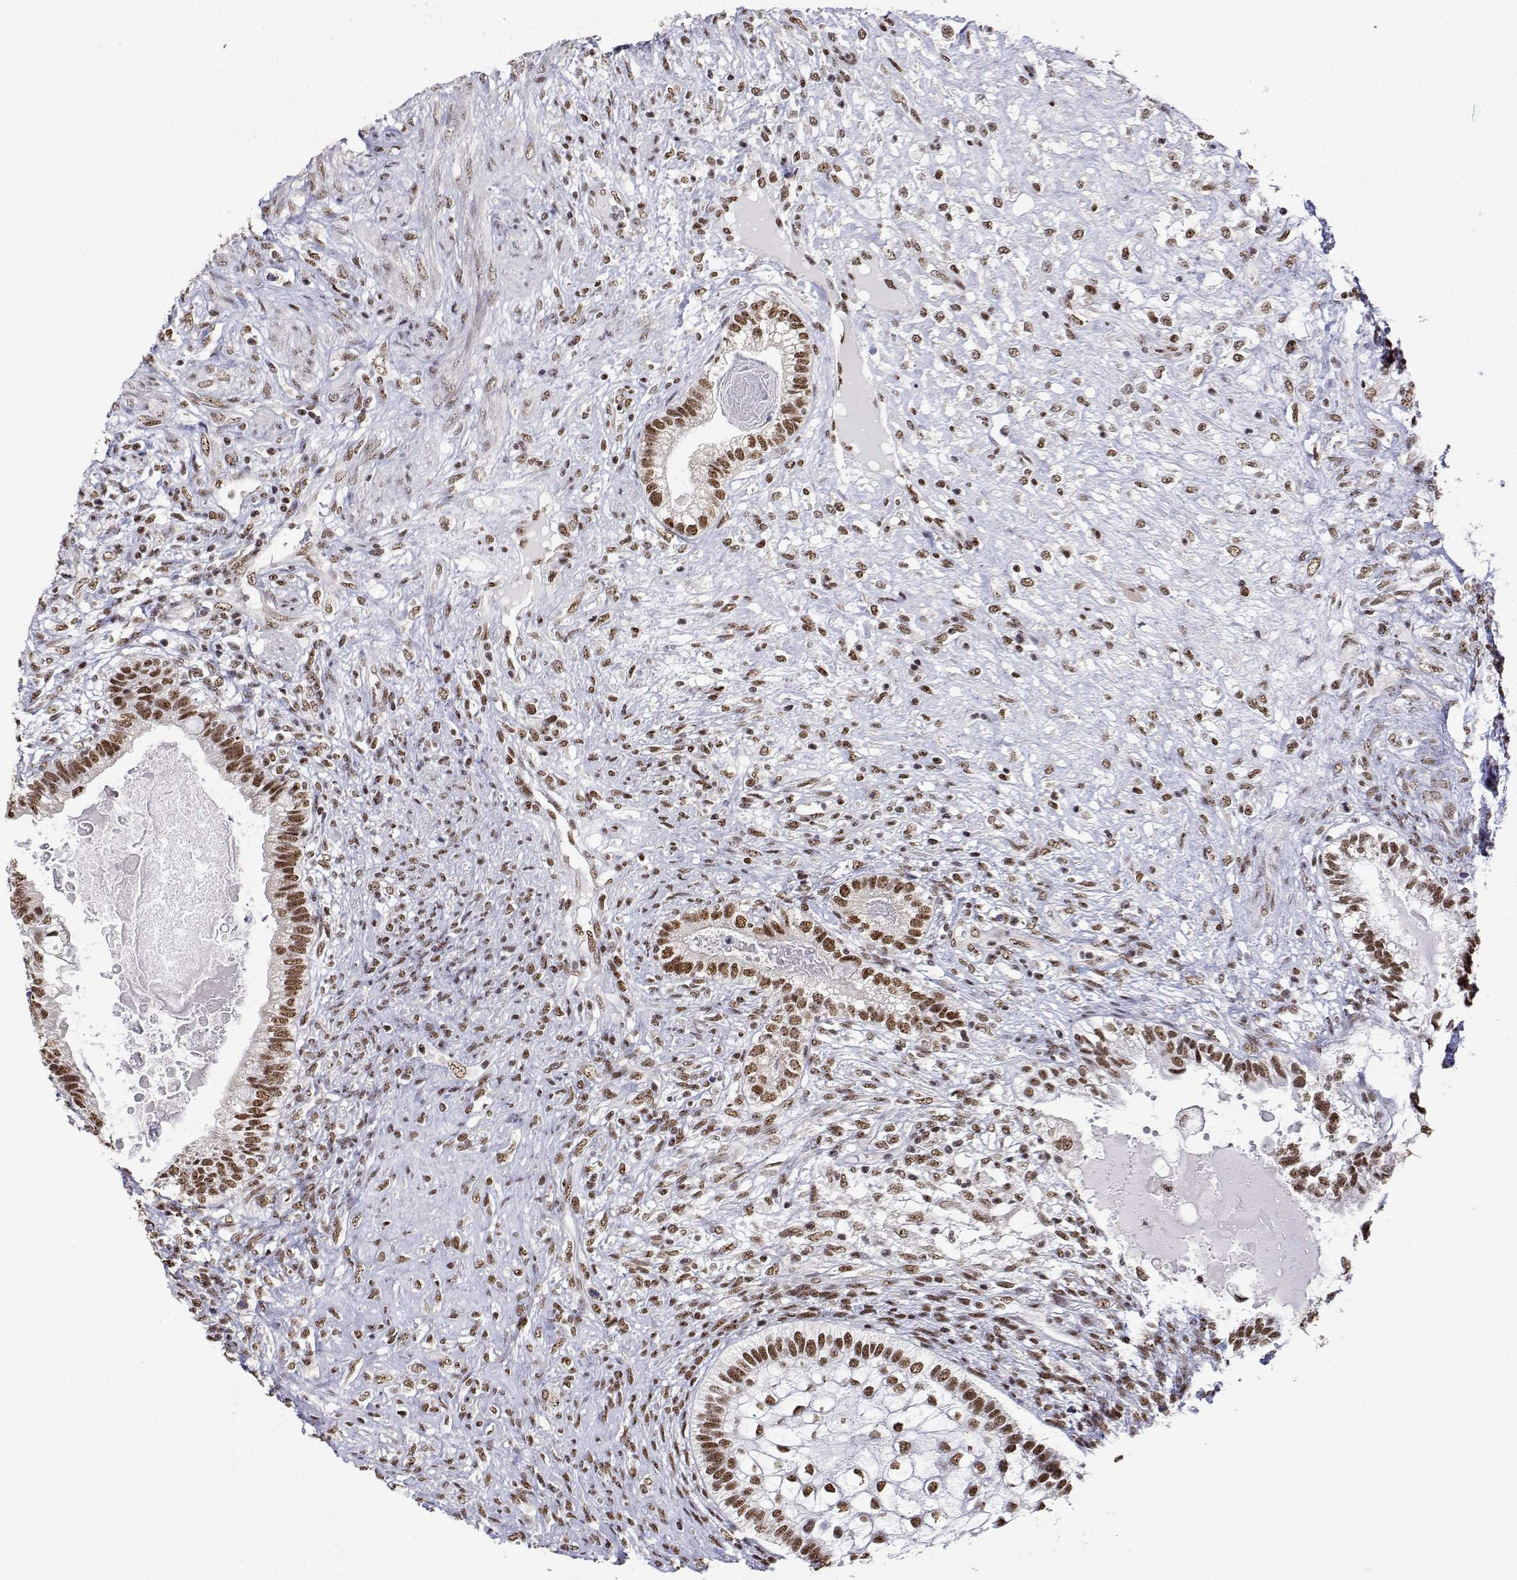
{"staining": {"intensity": "moderate", "quantity": ">75%", "location": "nuclear"}, "tissue": "testis cancer", "cell_type": "Tumor cells", "image_type": "cancer", "snomed": [{"axis": "morphology", "description": "Seminoma, NOS"}, {"axis": "morphology", "description": "Carcinoma, Embryonal, NOS"}, {"axis": "topography", "description": "Testis"}], "caption": "Immunohistochemical staining of human testis embryonal carcinoma exhibits moderate nuclear protein positivity in approximately >75% of tumor cells.", "gene": "ADAR", "patient": {"sex": "male", "age": 41}}